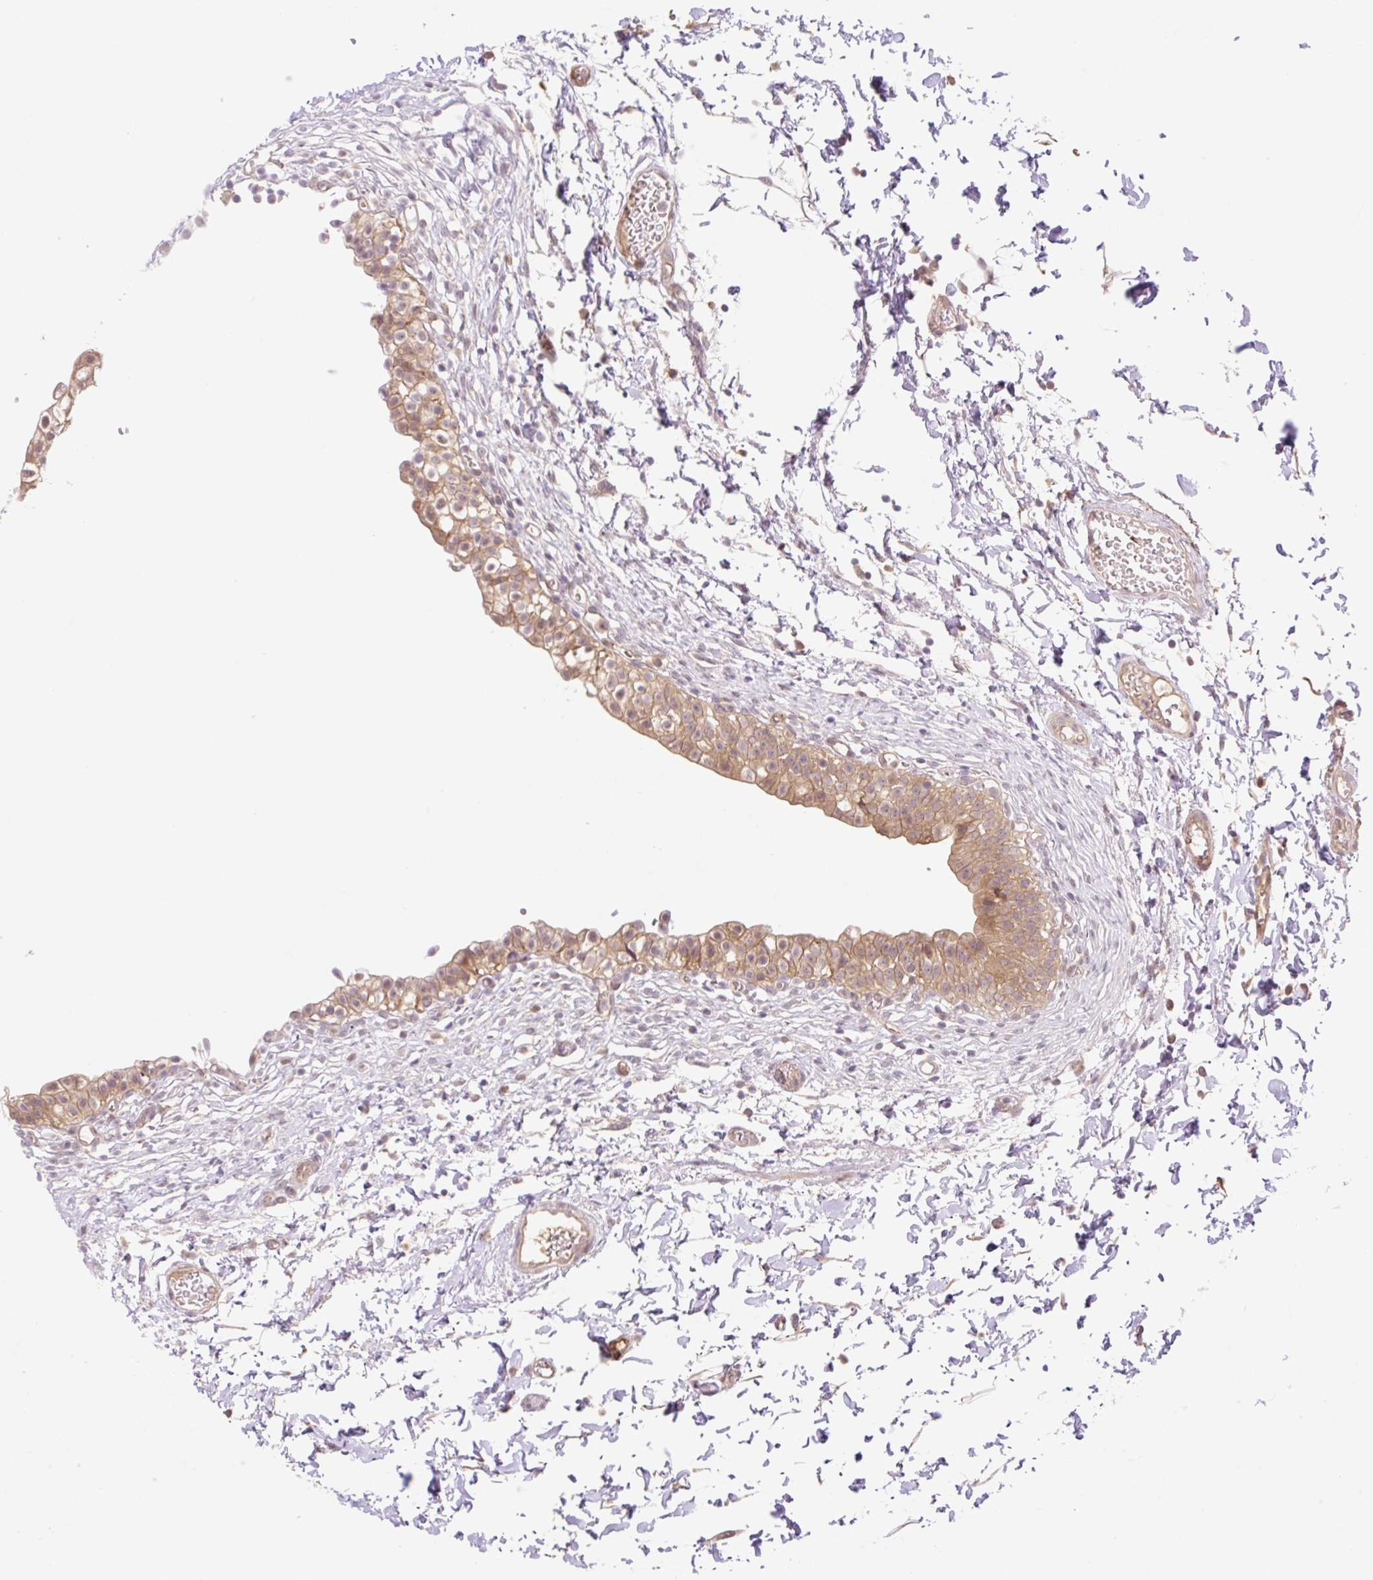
{"staining": {"intensity": "moderate", "quantity": ">75%", "location": "cytoplasmic/membranous"}, "tissue": "urinary bladder", "cell_type": "Urothelial cells", "image_type": "normal", "snomed": [{"axis": "morphology", "description": "Normal tissue, NOS"}, {"axis": "topography", "description": "Urinary bladder"}, {"axis": "topography", "description": "Peripheral nerve tissue"}], "caption": "The photomicrograph exhibits staining of unremarkable urinary bladder, revealing moderate cytoplasmic/membranous protein staining (brown color) within urothelial cells.", "gene": "VPS25", "patient": {"sex": "male", "age": 55}}